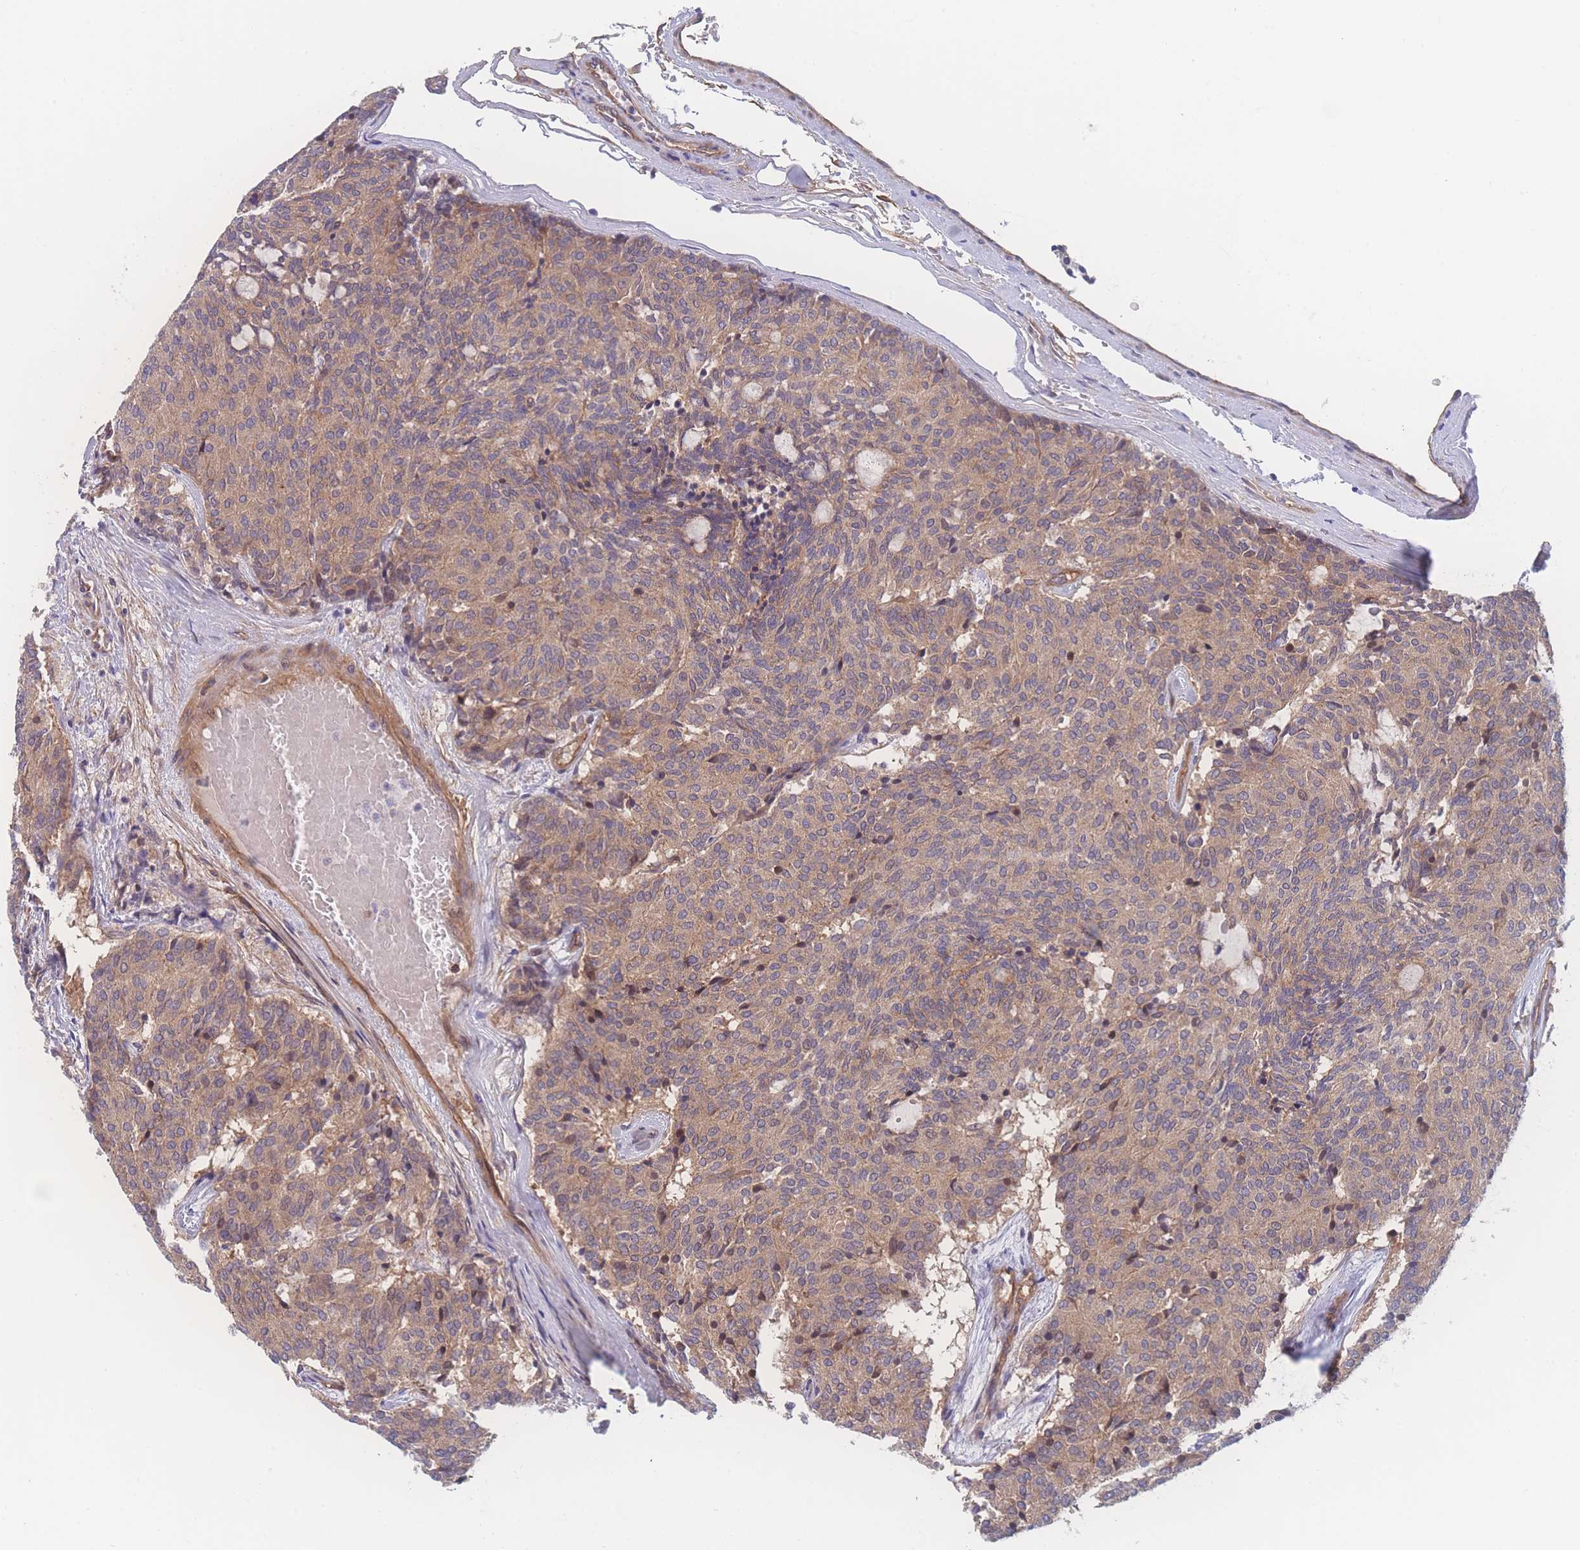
{"staining": {"intensity": "moderate", "quantity": ">75%", "location": "cytoplasmic/membranous"}, "tissue": "carcinoid", "cell_type": "Tumor cells", "image_type": "cancer", "snomed": [{"axis": "morphology", "description": "Carcinoid, malignant, NOS"}, {"axis": "topography", "description": "Pancreas"}], "caption": "This is an image of IHC staining of carcinoid (malignant), which shows moderate staining in the cytoplasmic/membranous of tumor cells.", "gene": "CFAP97", "patient": {"sex": "female", "age": 54}}